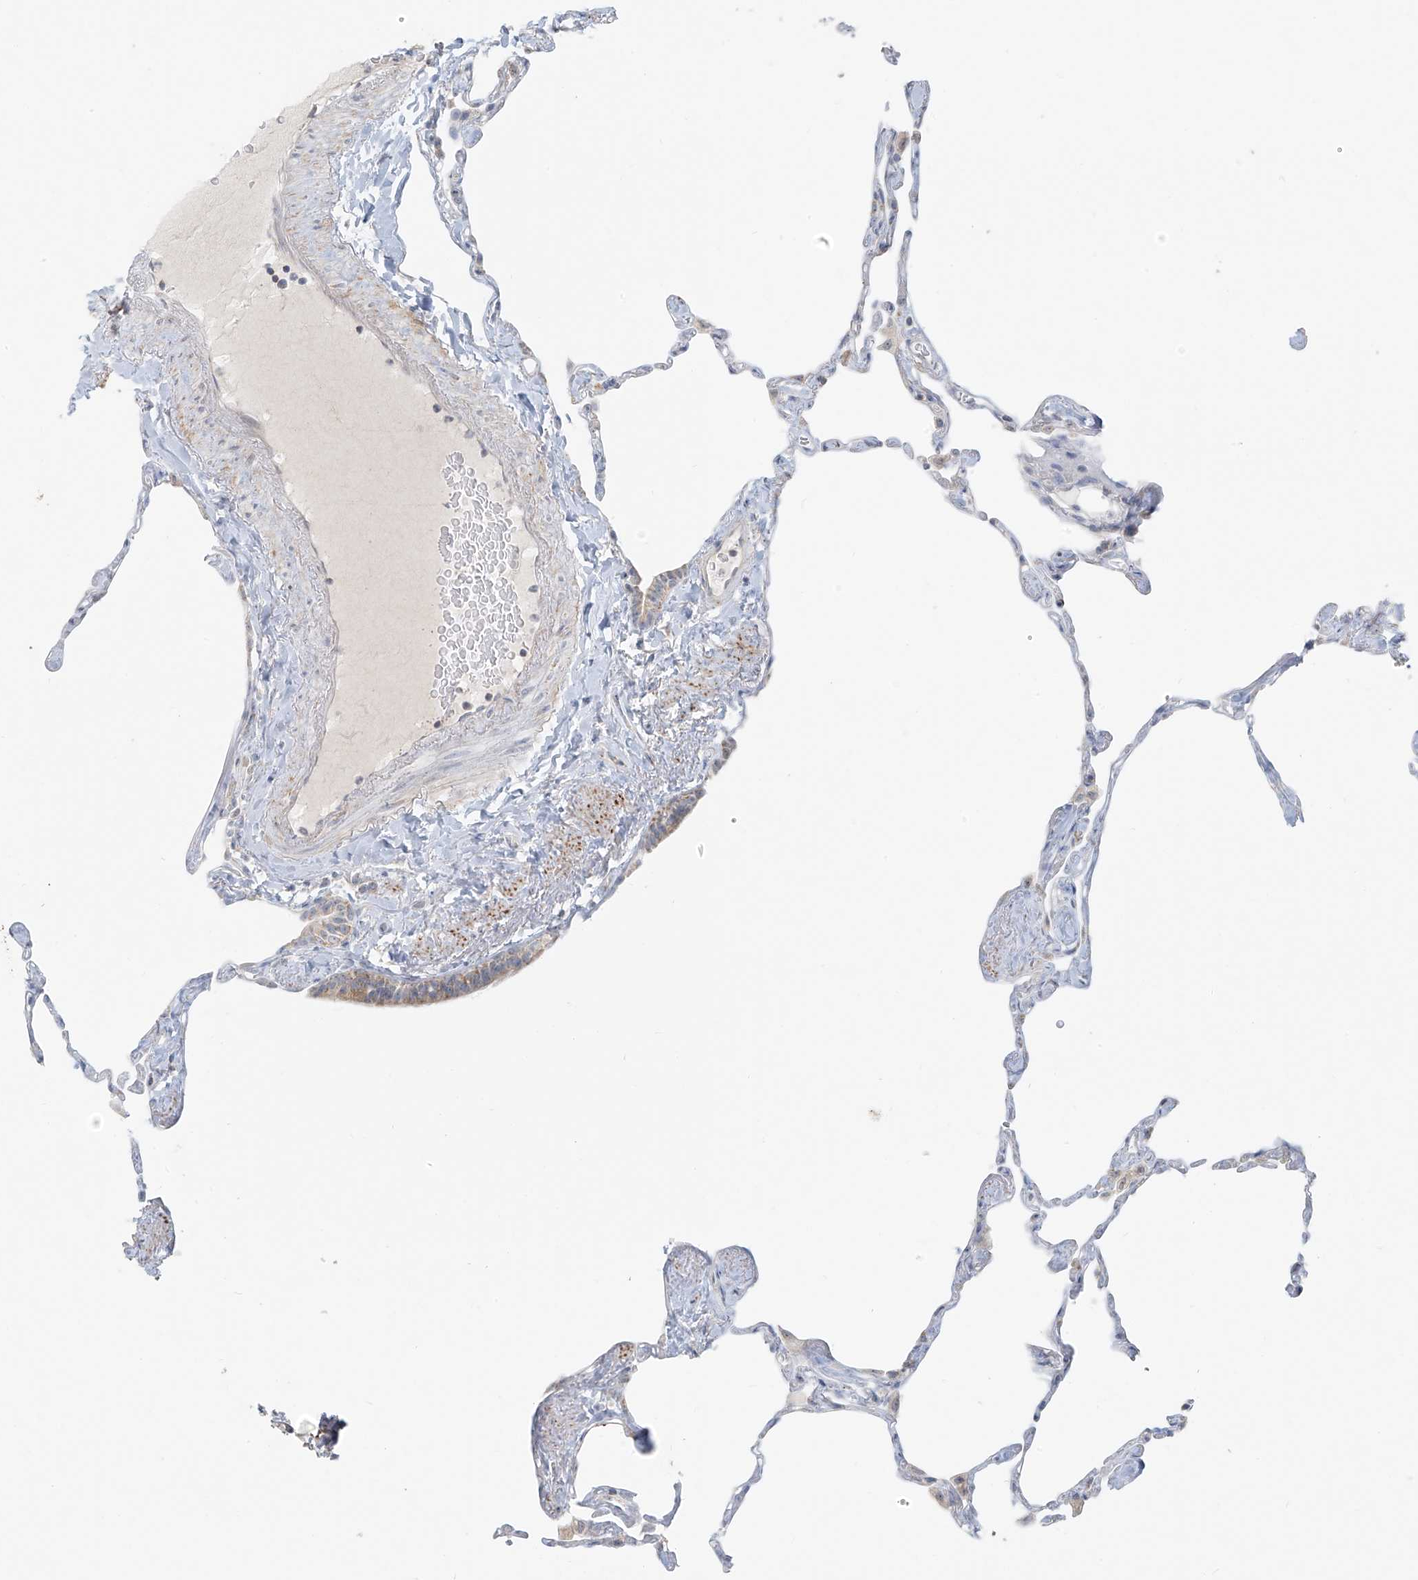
{"staining": {"intensity": "negative", "quantity": "none", "location": "none"}, "tissue": "lung", "cell_type": "Alveolar cells", "image_type": "normal", "snomed": [{"axis": "morphology", "description": "Normal tissue, NOS"}, {"axis": "topography", "description": "Lung"}], "caption": "A photomicrograph of human lung is negative for staining in alveolar cells. (DAB (3,3'-diaminobenzidine) immunohistochemistry (IHC) with hematoxylin counter stain).", "gene": "UST", "patient": {"sex": "male", "age": 65}}